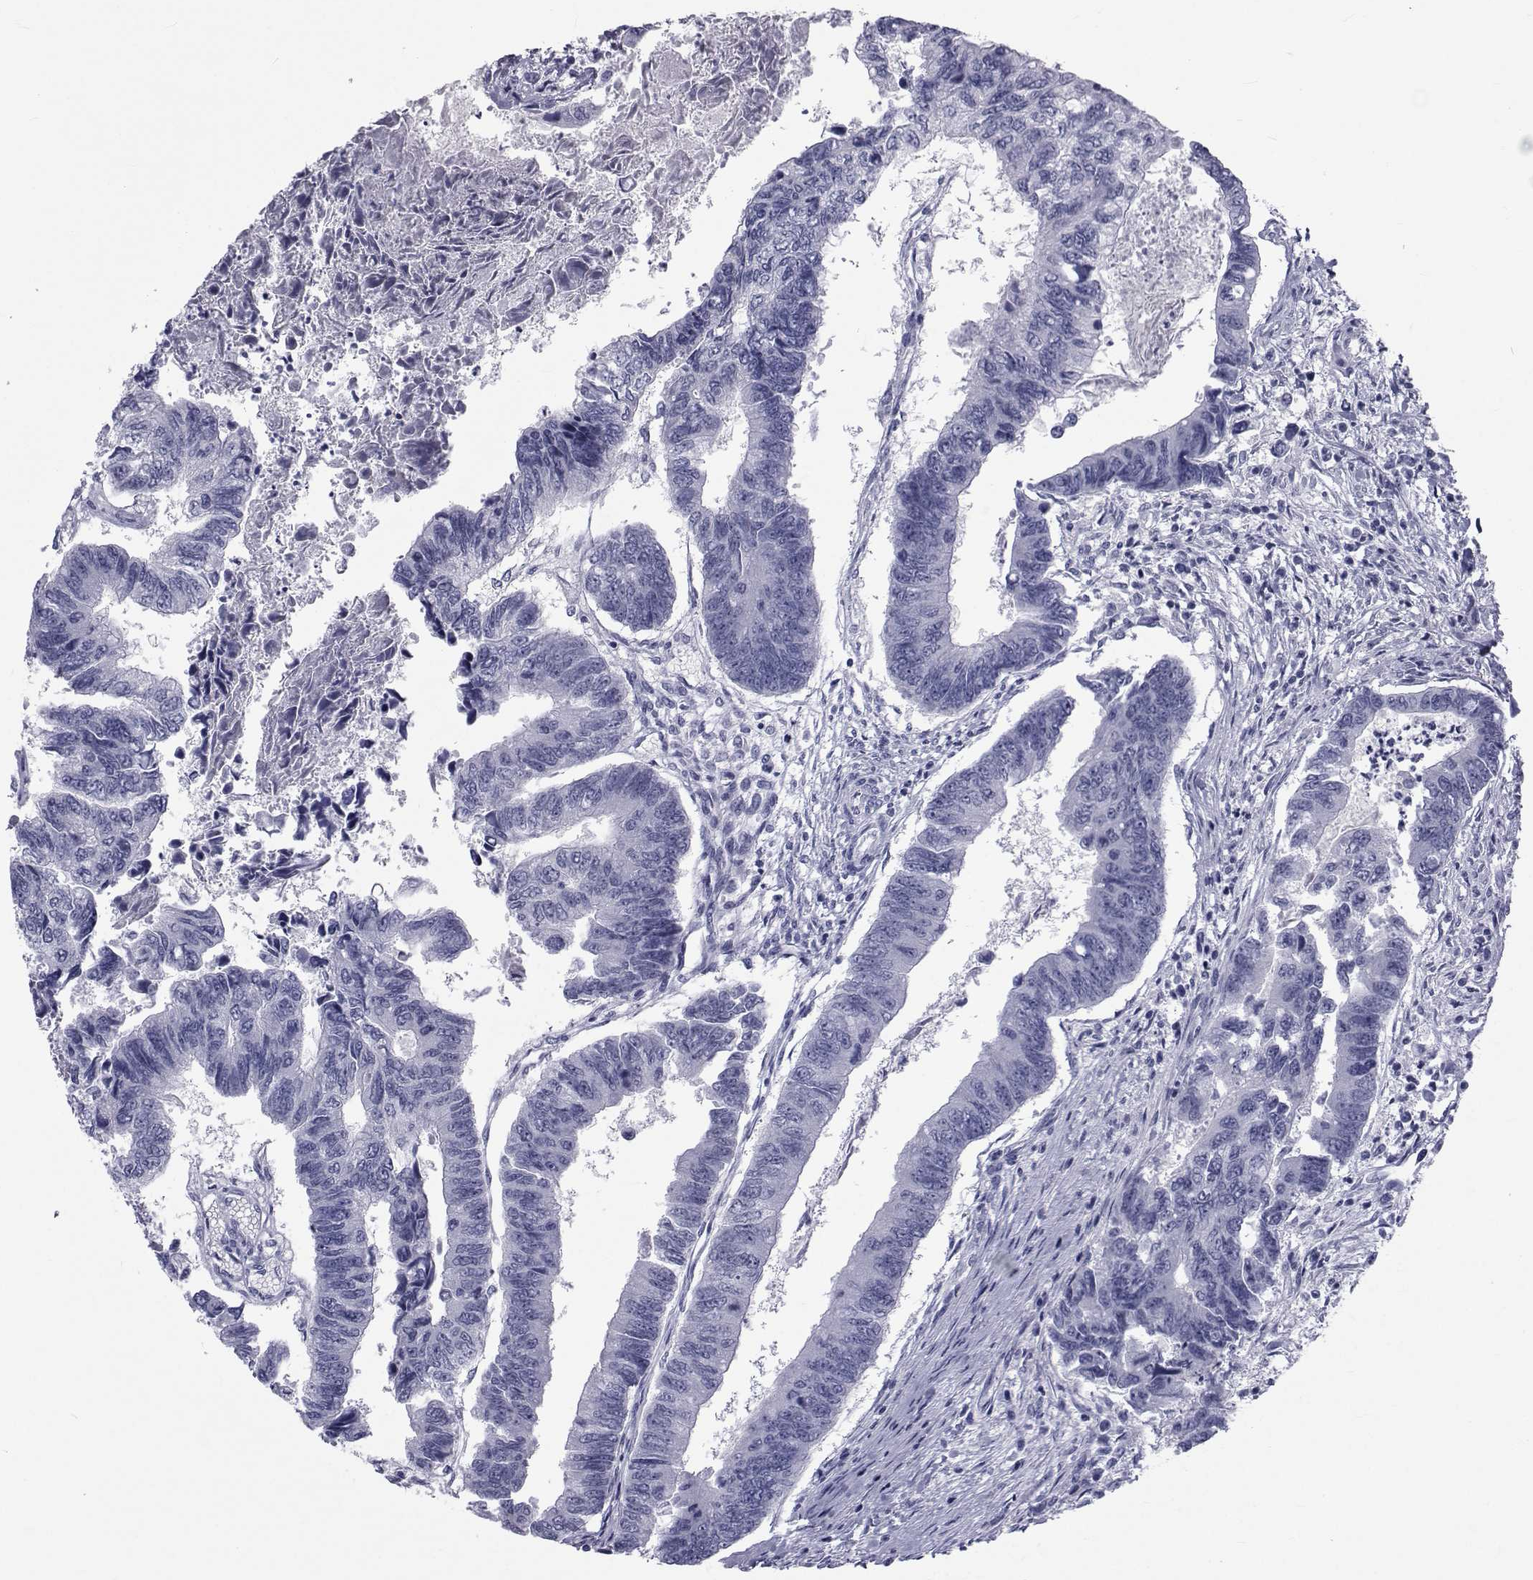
{"staining": {"intensity": "negative", "quantity": "none", "location": "none"}, "tissue": "colorectal cancer", "cell_type": "Tumor cells", "image_type": "cancer", "snomed": [{"axis": "morphology", "description": "Adenocarcinoma, NOS"}, {"axis": "topography", "description": "Colon"}], "caption": "The photomicrograph shows no staining of tumor cells in colorectal adenocarcinoma.", "gene": "FDXR", "patient": {"sex": "female", "age": 65}}